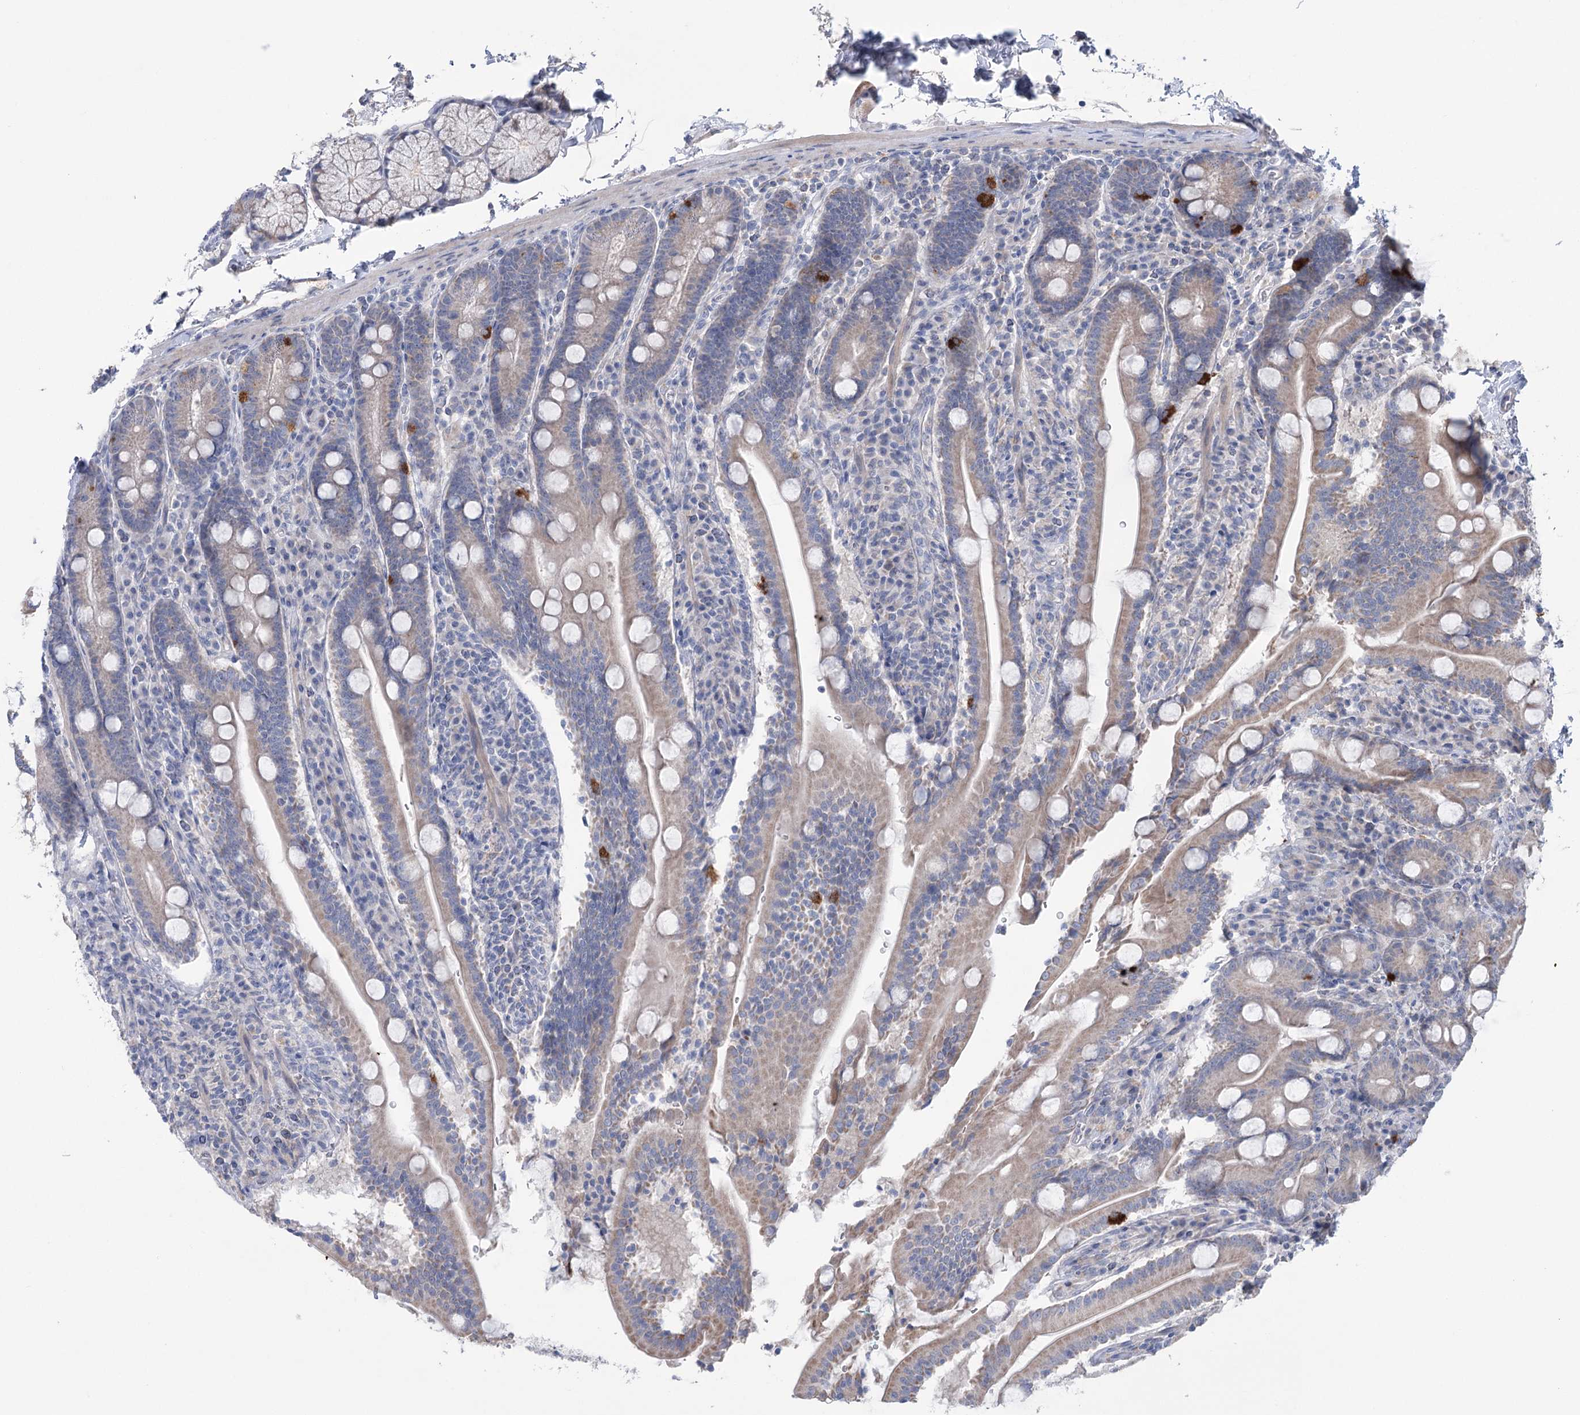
{"staining": {"intensity": "weak", "quantity": "<25%", "location": "cytoplasmic/membranous"}, "tissue": "duodenum", "cell_type": "Glandular cells", "image_type": "normal", "snomed": [{"axis": "morphology", "description": "Normal tissue, NOS"}, {"axis": "topography", "description": "Duodenum"}], "caption": "The immunohistochemistry (IHC) micrograph has no significant expression in glandular cells of duodenum.", "gene": "MTCH2", "patient": {"sex": "male", "age": 35}}